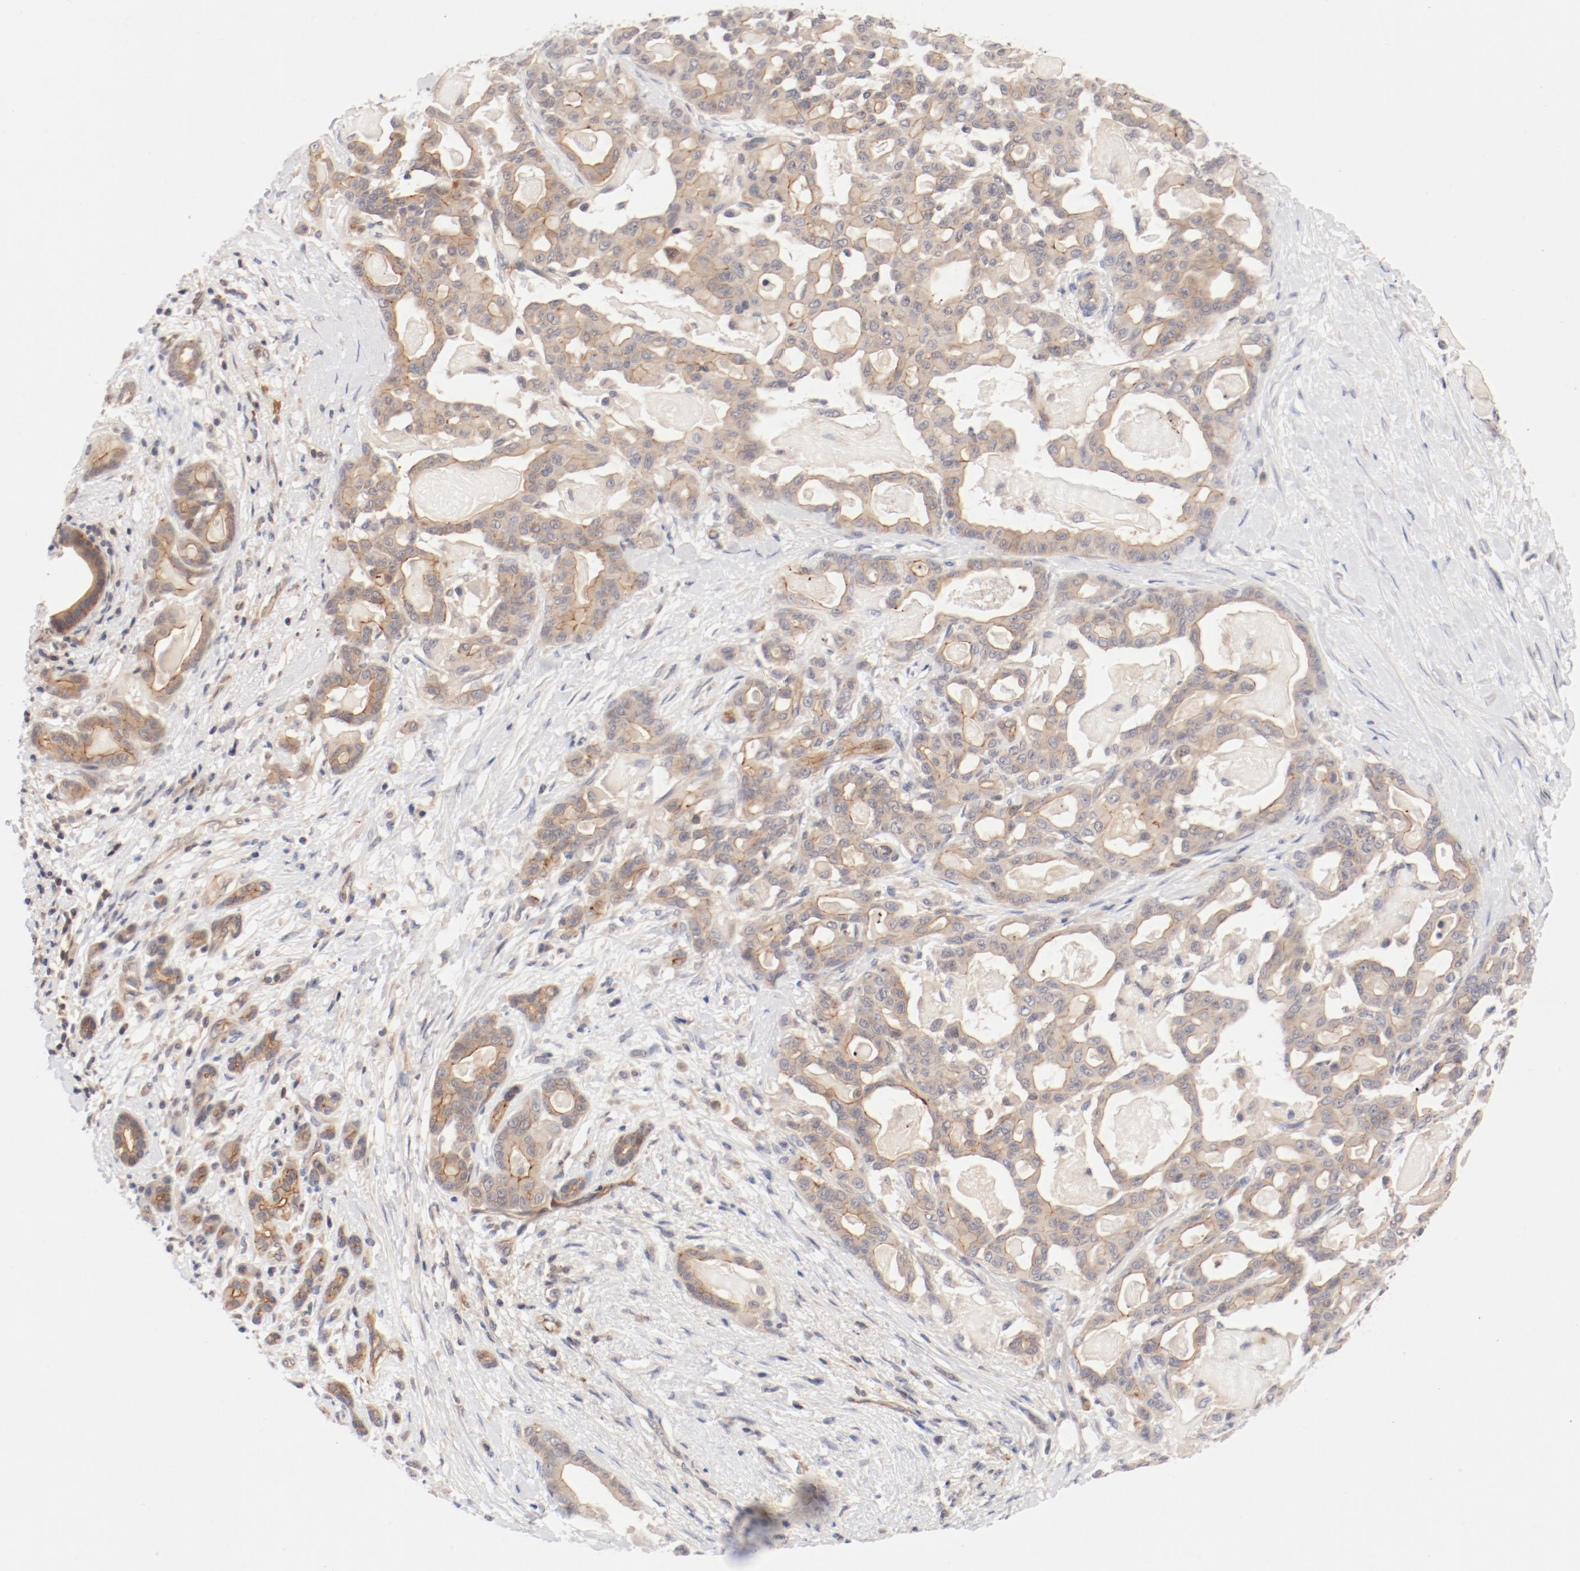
{"staining": {"intensity": "moderate", "quantity": ">75%", "location": "cytoplasmic/membranous"}, "tissue": "pancreatic cancer", "cell_type": "Tumor cells", "image_type": "cancer", "snomed": [{"axis": "morphology", "description": "Adenocarcinoma, NOS"}, {"axis": "topography", "description": "Pancreas"}], "caption": "Pancreatic cancer tissue reveals moderate cytoplasmic/membranous expression in about >75% of tumor cells, visualized by immunohistochemistry.", "gene": "ZNF267", "patient": {"sex": "male", "age": 63}}